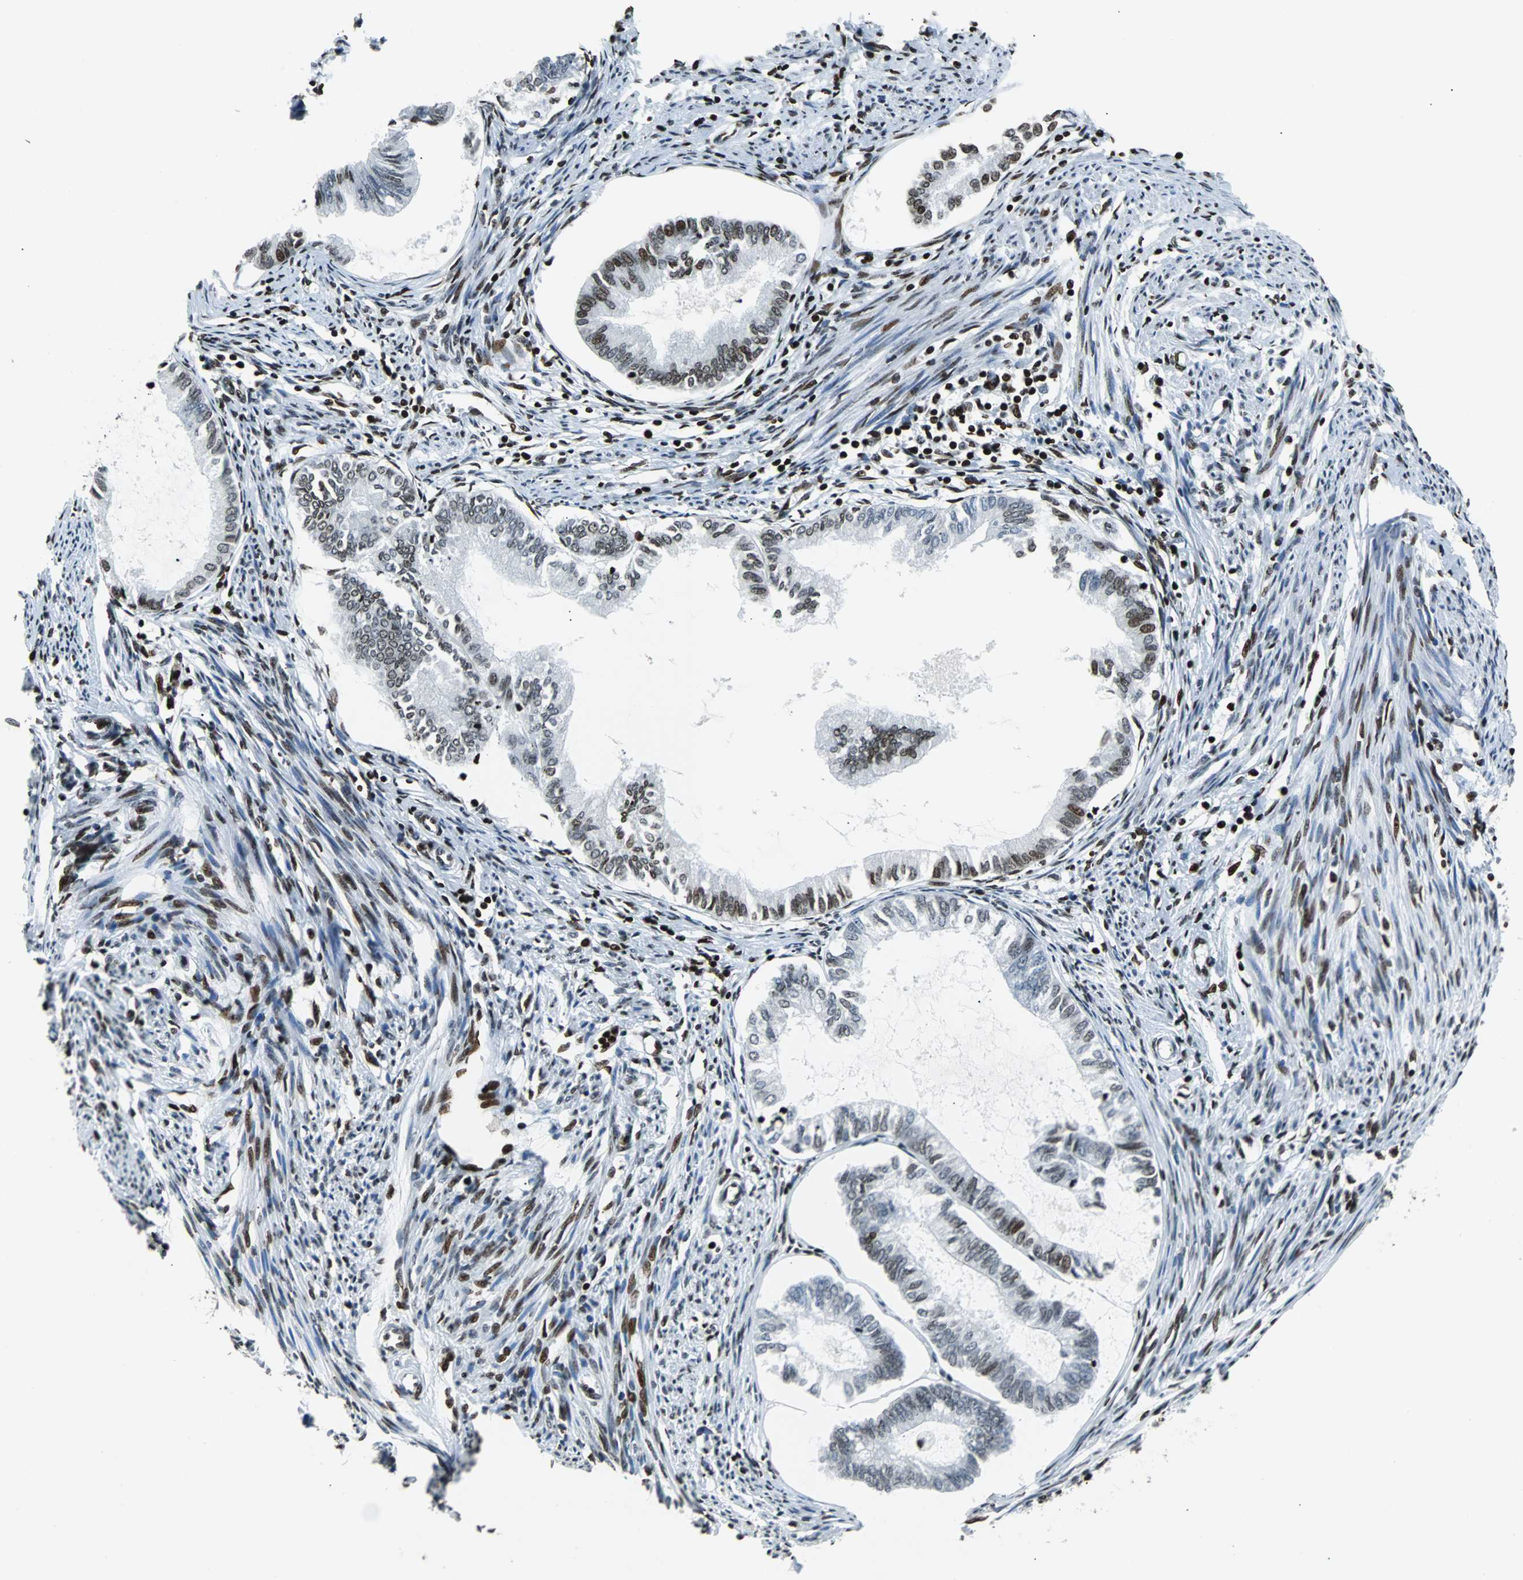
{"staining": {"intensity": "moderate", "quantity": ">75%", "location": "nuclear"}, "tissue": "endometrial cancer", "cell_type": "Tumor cells", "image_type": "cancer", "snomed": [{"axis": "morphology", "description": "Adenocarcinoma, NOS"}, {"axis": "topography", "description": "Endometrium"}], "caption": "DAB (3,3'-diaminobenzidine) immunohistochemical staining of human endometrial cancer (adenocarcinoma) demonstrates moderate nuclear protein positivity in about >75% of tumor cells.", "gene": "ZNF131", "patient": {"sex": "female", "age": 86}}